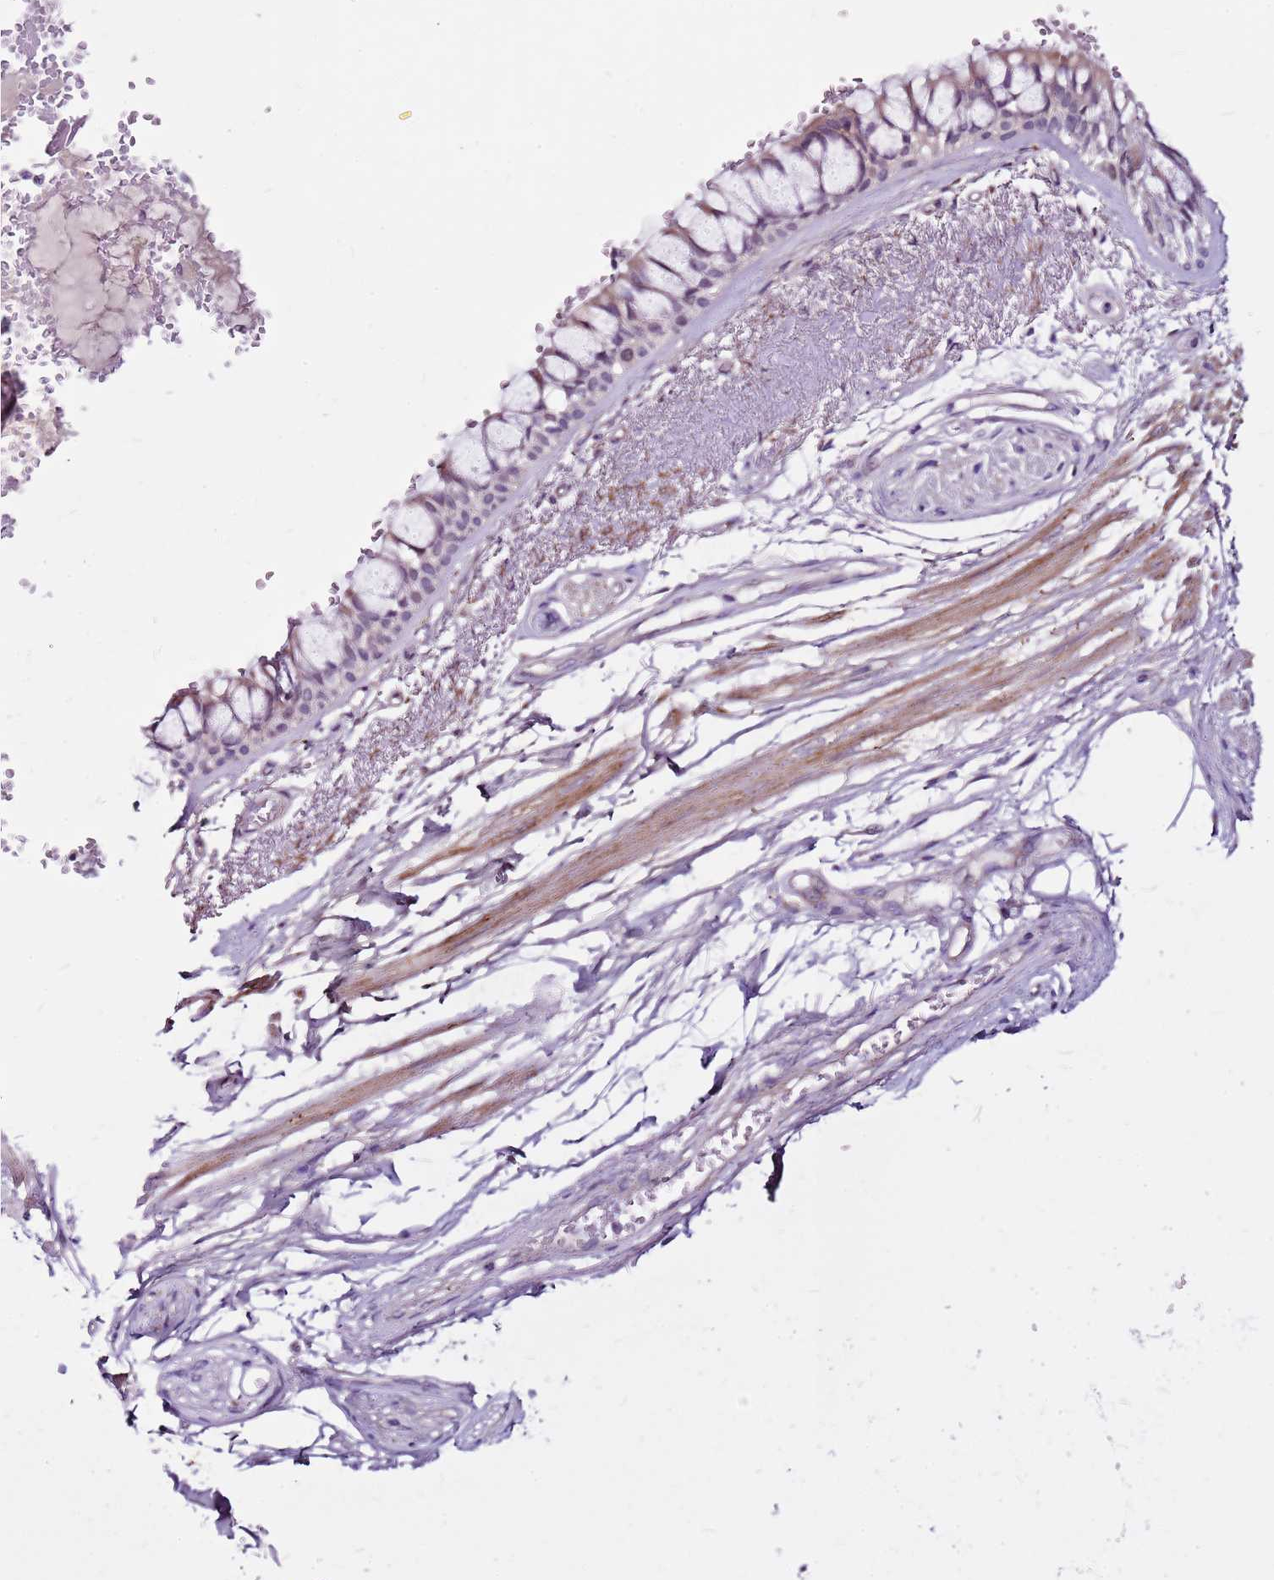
{"staining": {"intensity": "weak", "quantity": "25%-75%", "location": "cytoplasmic/membranous"}, "tissue": "bronchus", "cell_type": "Respiratory epithelial cells", "image_type": "normal", "snomed": [{"axis": "morphology", "description": "Normal tissue, NOS"}, {"axis": "topography", "description": "Bronchus"}], "caption": "This image demonstrates IHC staining of normal bronchus, with low weak cytoplasmic/membranous expression in approximately 25%-75% of respiratory epithelial cells.", "gene": "POLE3", "patient": {"sex": "male", "age": 66}}